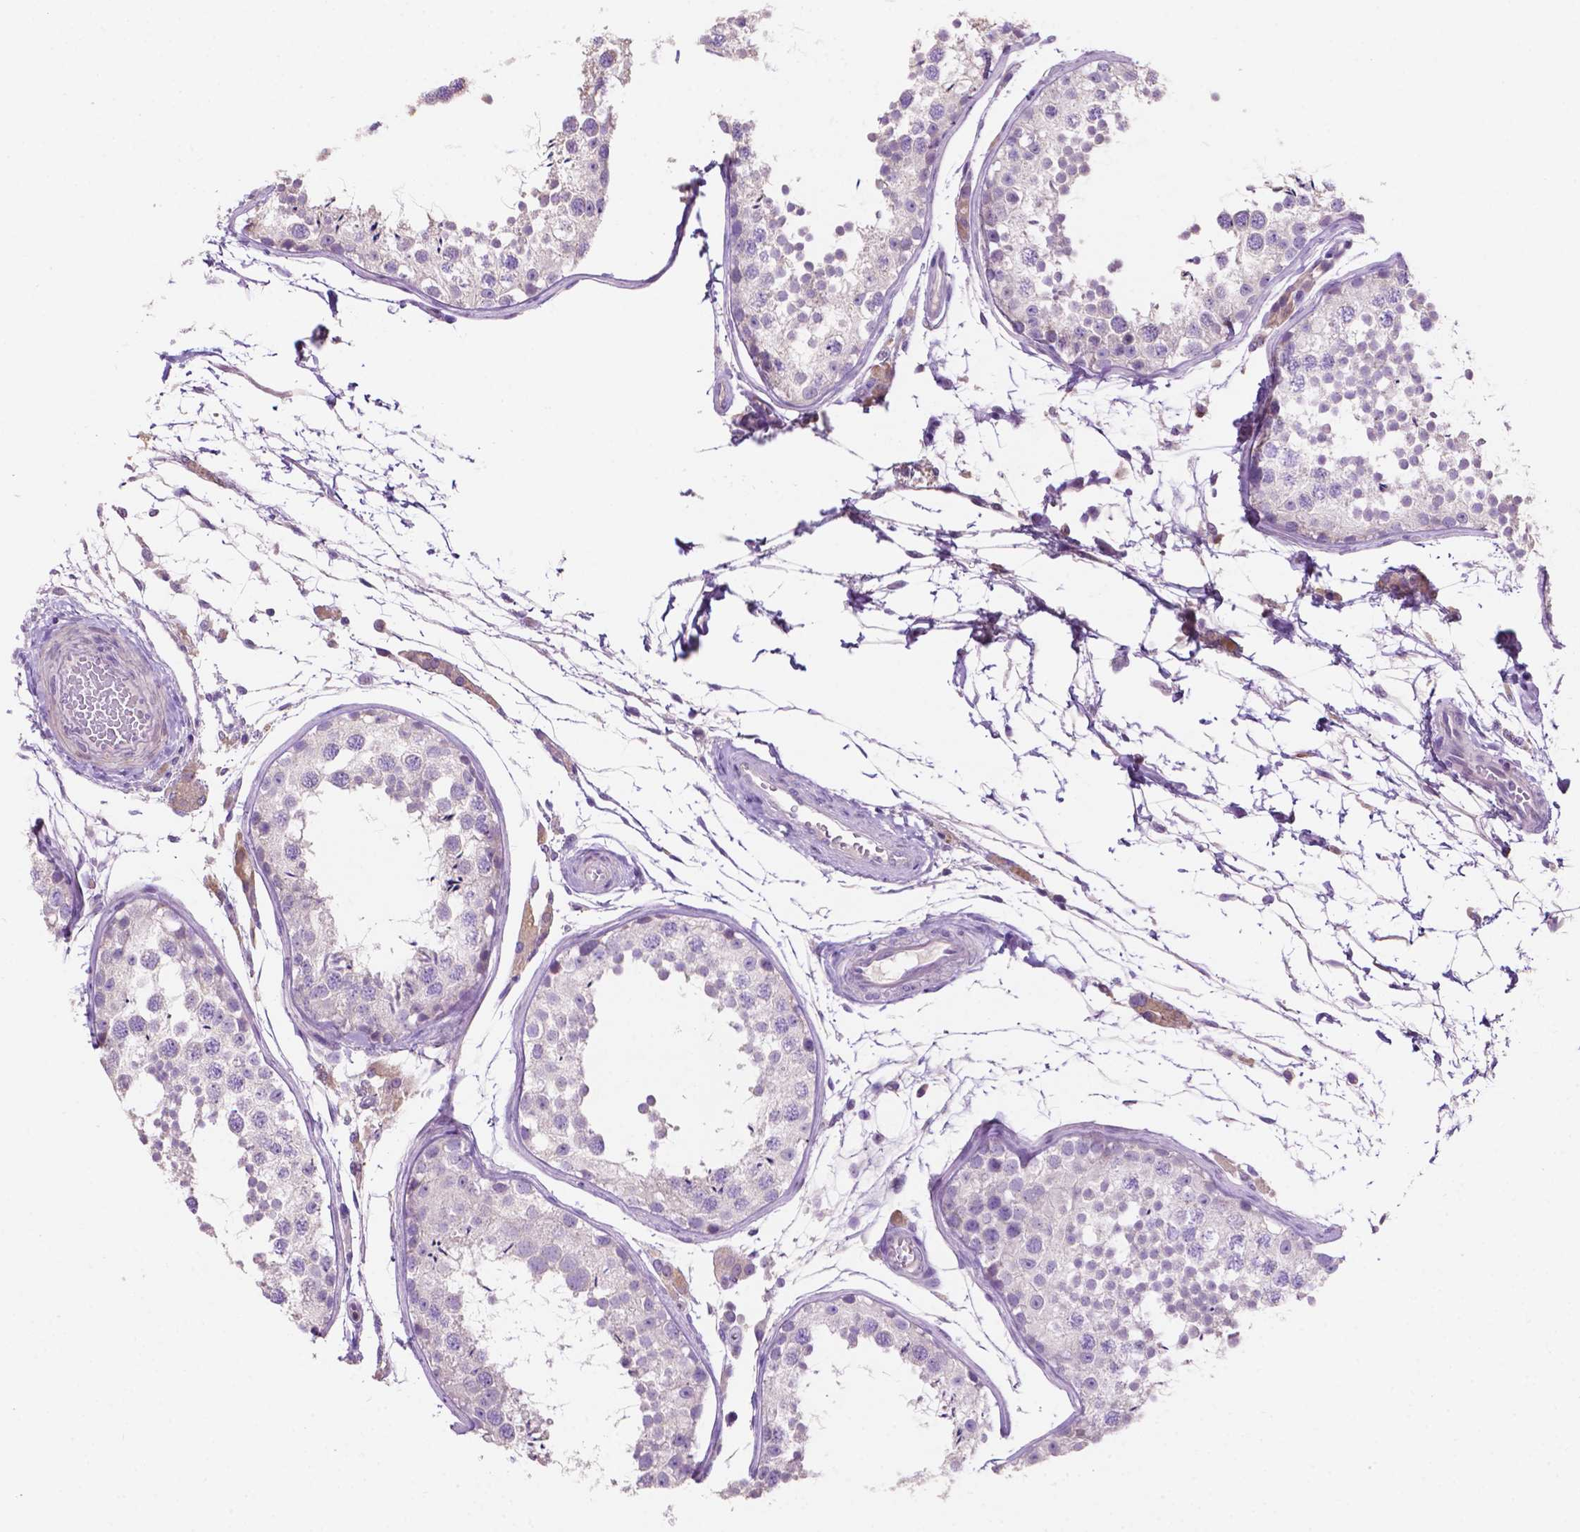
{"staining": {"intensity": "negative", "quantity": "none", "location": "none"}, "tissue": "testis", "cell_type": "Cells in seminiferous ducts", "image_type": "normal", "snomed": [{"axis": "morphology", "description": "Normal tissue, NOS"}, {"axis": "topography", "description": "Testis"}], "caption": "High power microscopy photomicrograph of an immunohistochemistry photomicrograph of normal testis, revealing no significant positivity in cells in seminiferous ducts.", "gene": "CLDN17", "patient": {"sex": "male", "age": 29}}